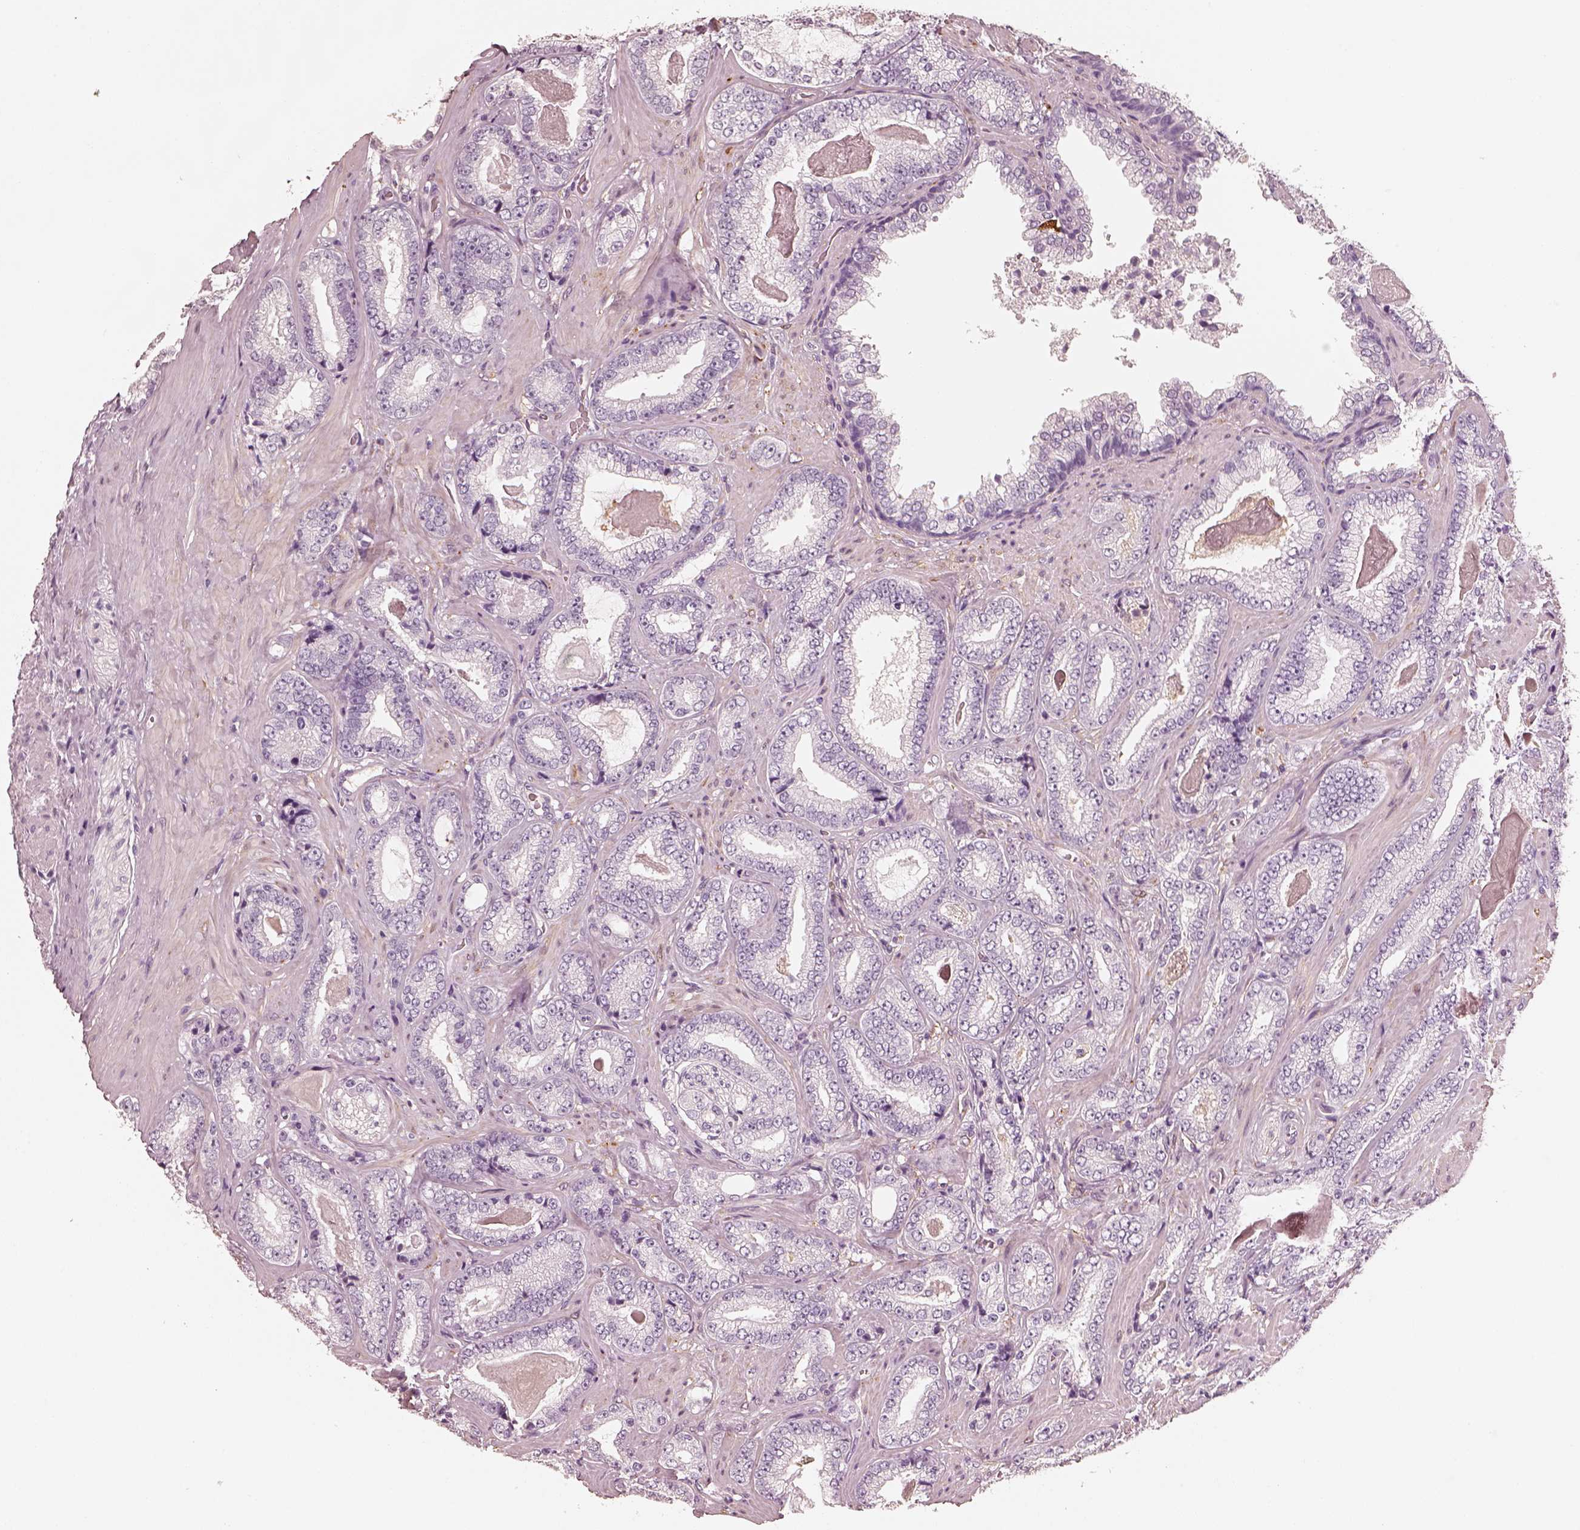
{"staining": {"intensity": "negative", "quantity": "none", "location": "none"}, "tissue": "prostate cancer", "cell_type": "Tumor cells", "image_type": "cancer", "snomed": [{"axis": "morphology", "description": "Adenocarcinoma, Low grade"}, {"axis": "topography", "description": "Prostate"}], "caption": "The immunohistochemistry (IHC) photomicrograph has no significant staining in tumor cells of prostate adenocarcinoma (low-grade) tissue.", "gene": "RS1", "patient": {"sex": "male", "age": 61}}